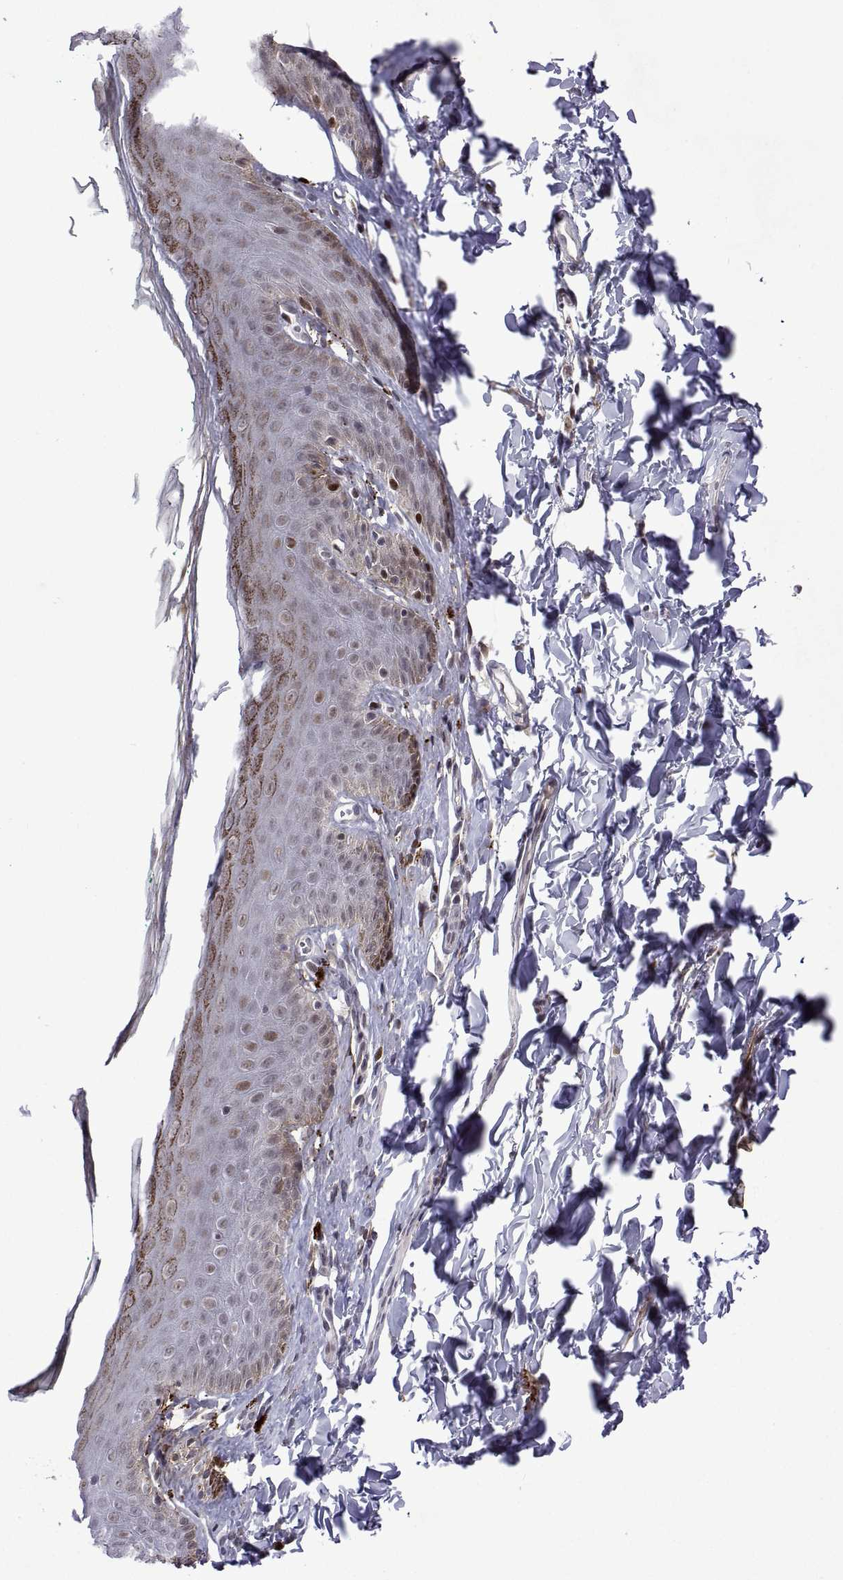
{"staining": {"intensity": "moderate", "quantity": "<25%", "location": "cytoplasmic/membranous,nuclear"}, "tissue": "skin", "cell_type": "Epidermal cells", "image_type": "normal", "snomed": [{"axis": "morphology", "description": "Normal tissue, NOS"}, {"axis": "topography", "description": "Vulva"}, {"axis": "topography", "description": "Peripheral nerve tissue"}], "caption": "High-power microscopy captured an immunohistochemistry (IHC) image of unremarkable skin, revealing moderate cytoplasmic/membranous,nuclear staining in approximately <25% of epidermal cells.", "gene": "EFCAB3", "patient": {"sex": "female", "age": 66}}